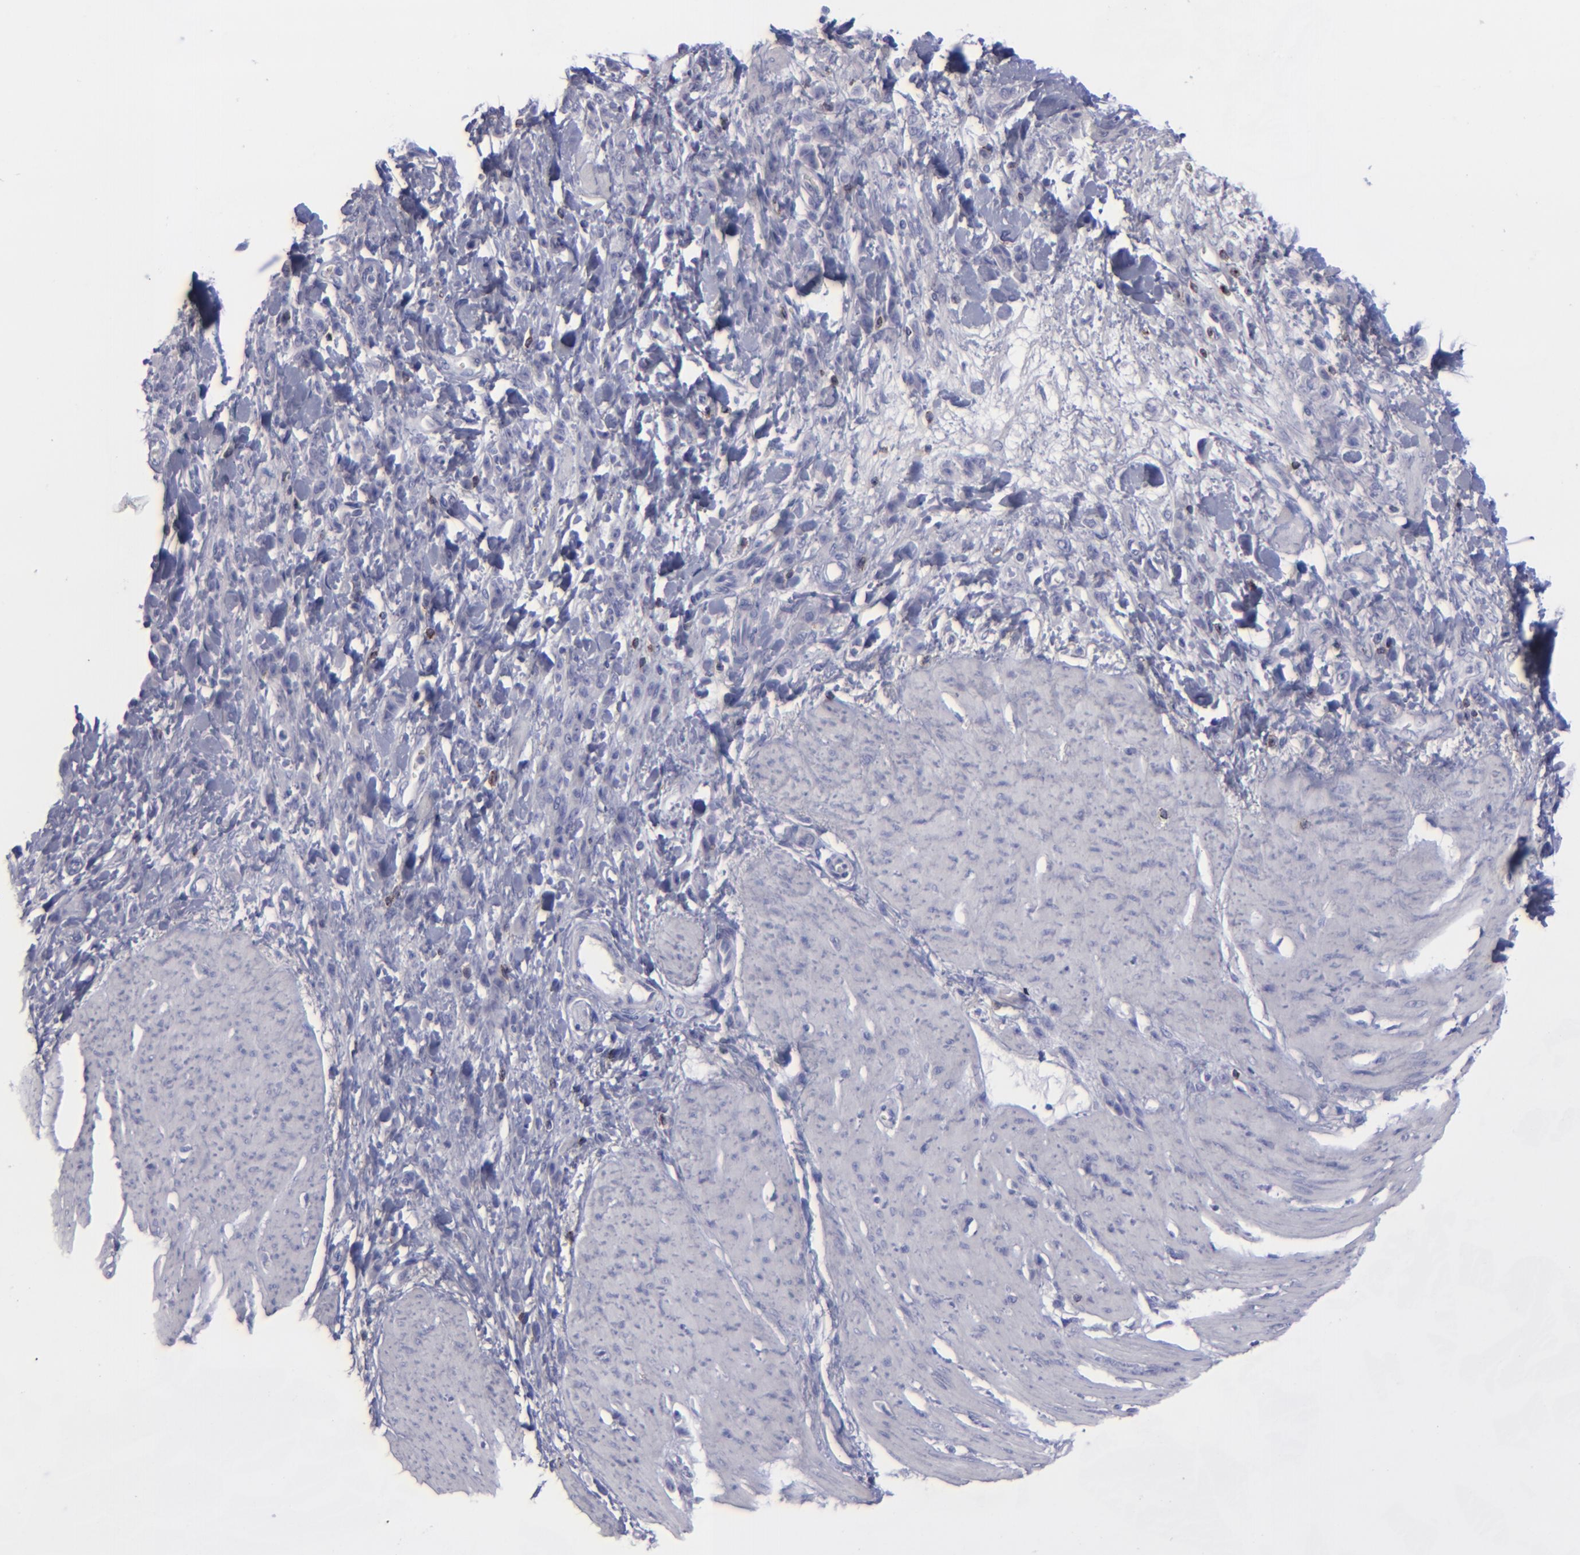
{"staining": {"intensity": "negative", "quantity": "none", "location": "none"}, "tissue": "stomach cancer", "cell_type": "Tumor cells", "image_type": "cancer", "snomed": [{"axis": "morphology", "description": "Normal tissue, NOS"}, {"axis": "morphology", "description": "Adenocarcinoma, NOS"}, {"axis": "topography", "description": "Stomach"}], "caption": "This is an immunohistochemistry image of human stomach cancer (adenocarcinoma). There is no expression in tumor cells.", "gene": "CD2", "patient": {"sex": "male", "age": 82}}